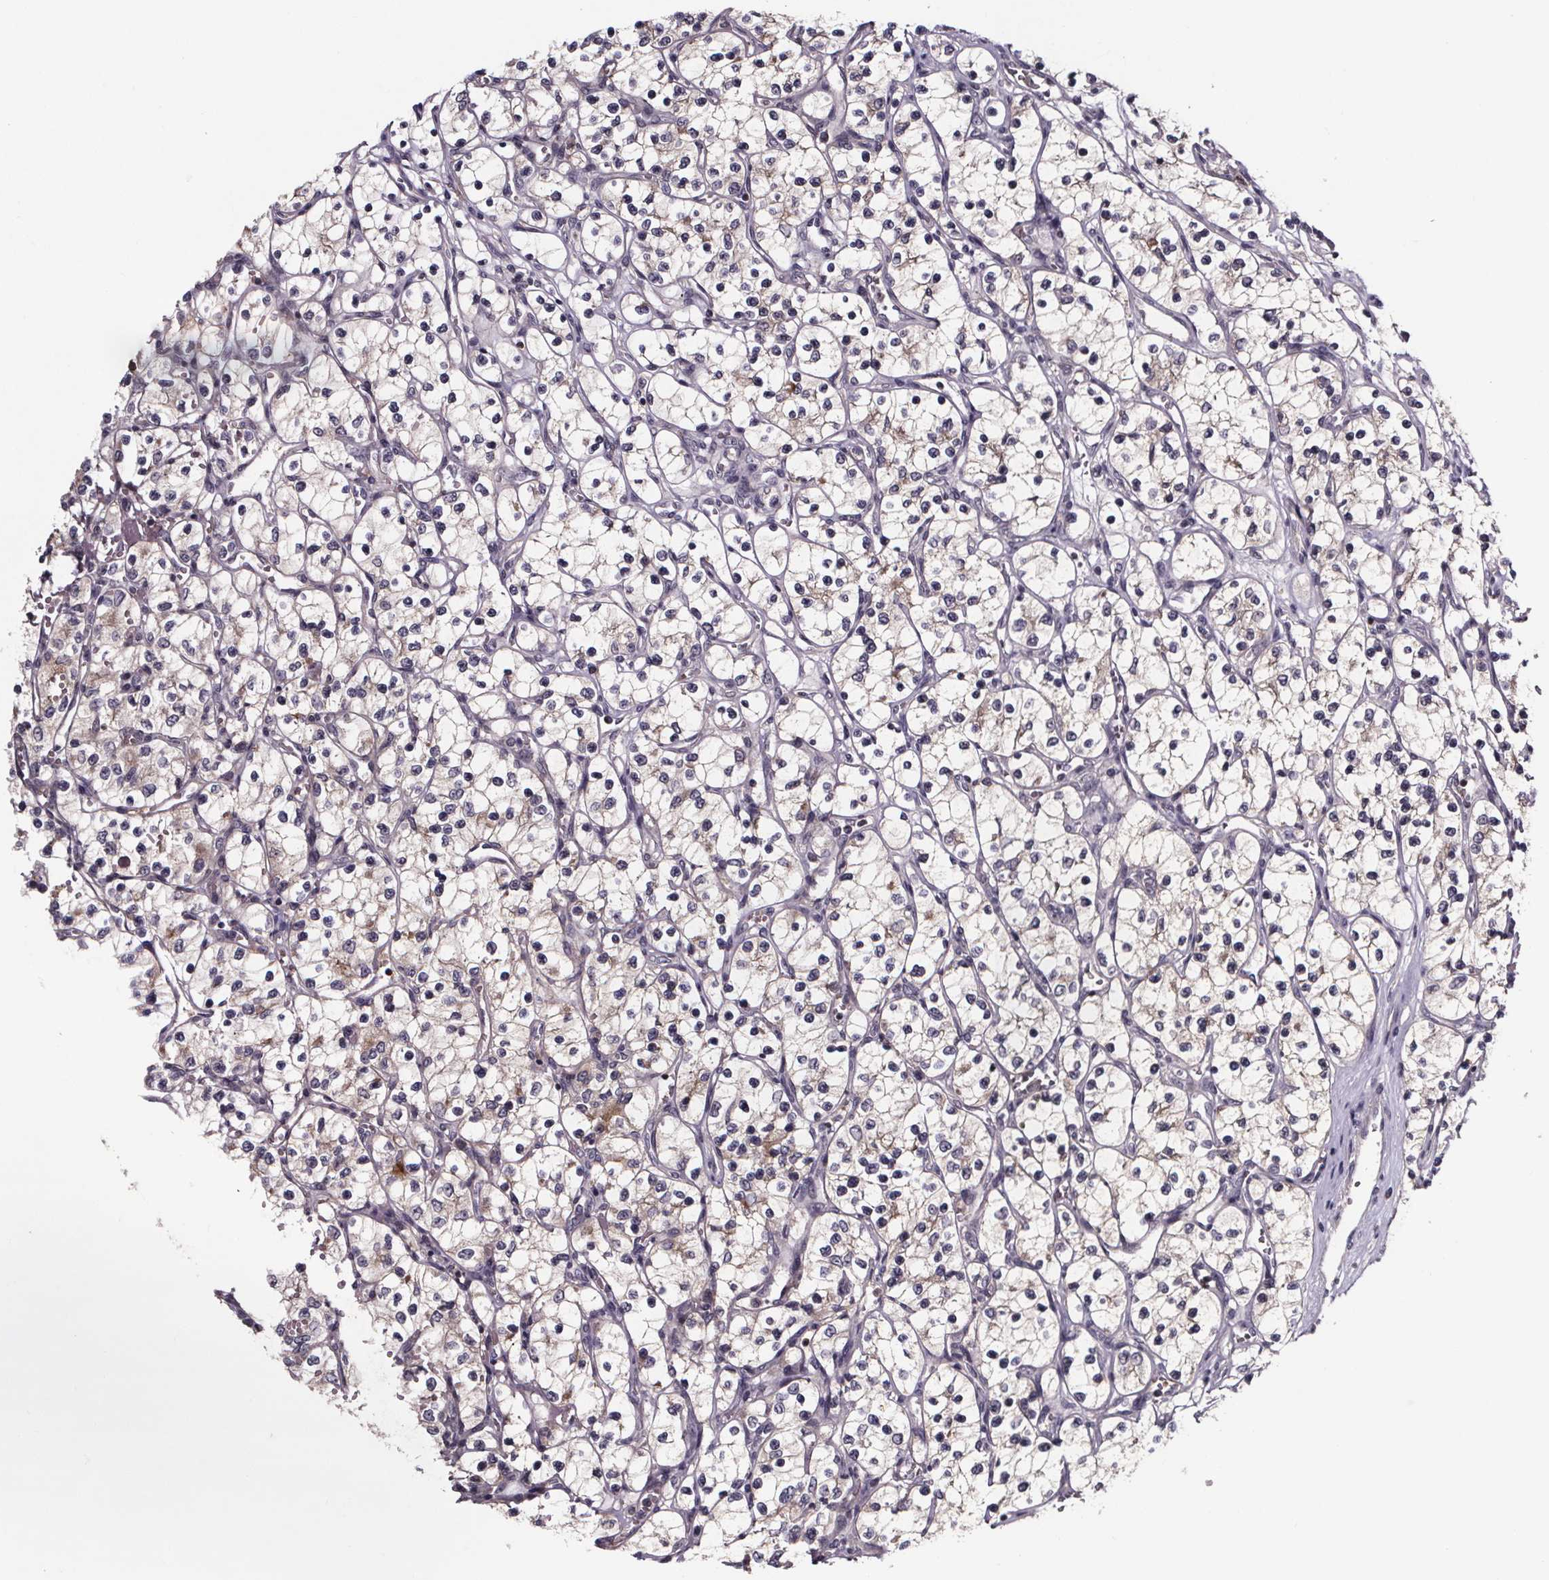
{"staining": {"intensity": "weak", "quantity": "<25%", "location": "cytoplasmic/membranous"}, "tissue": "renal cancer", "cell_type": "Tumor cells", "image_type": "cancer", "snomed": [{"axis": "morphology", "description": "Adenocarcinoma, NOS"}, {"axis": "topography", "description": "Kidney"}], "caption": "Tumor cells are negative for brown protein staining in renal cancer.", "gene": "SMIM1", "patient": {"sex": "female", "age": 69}}